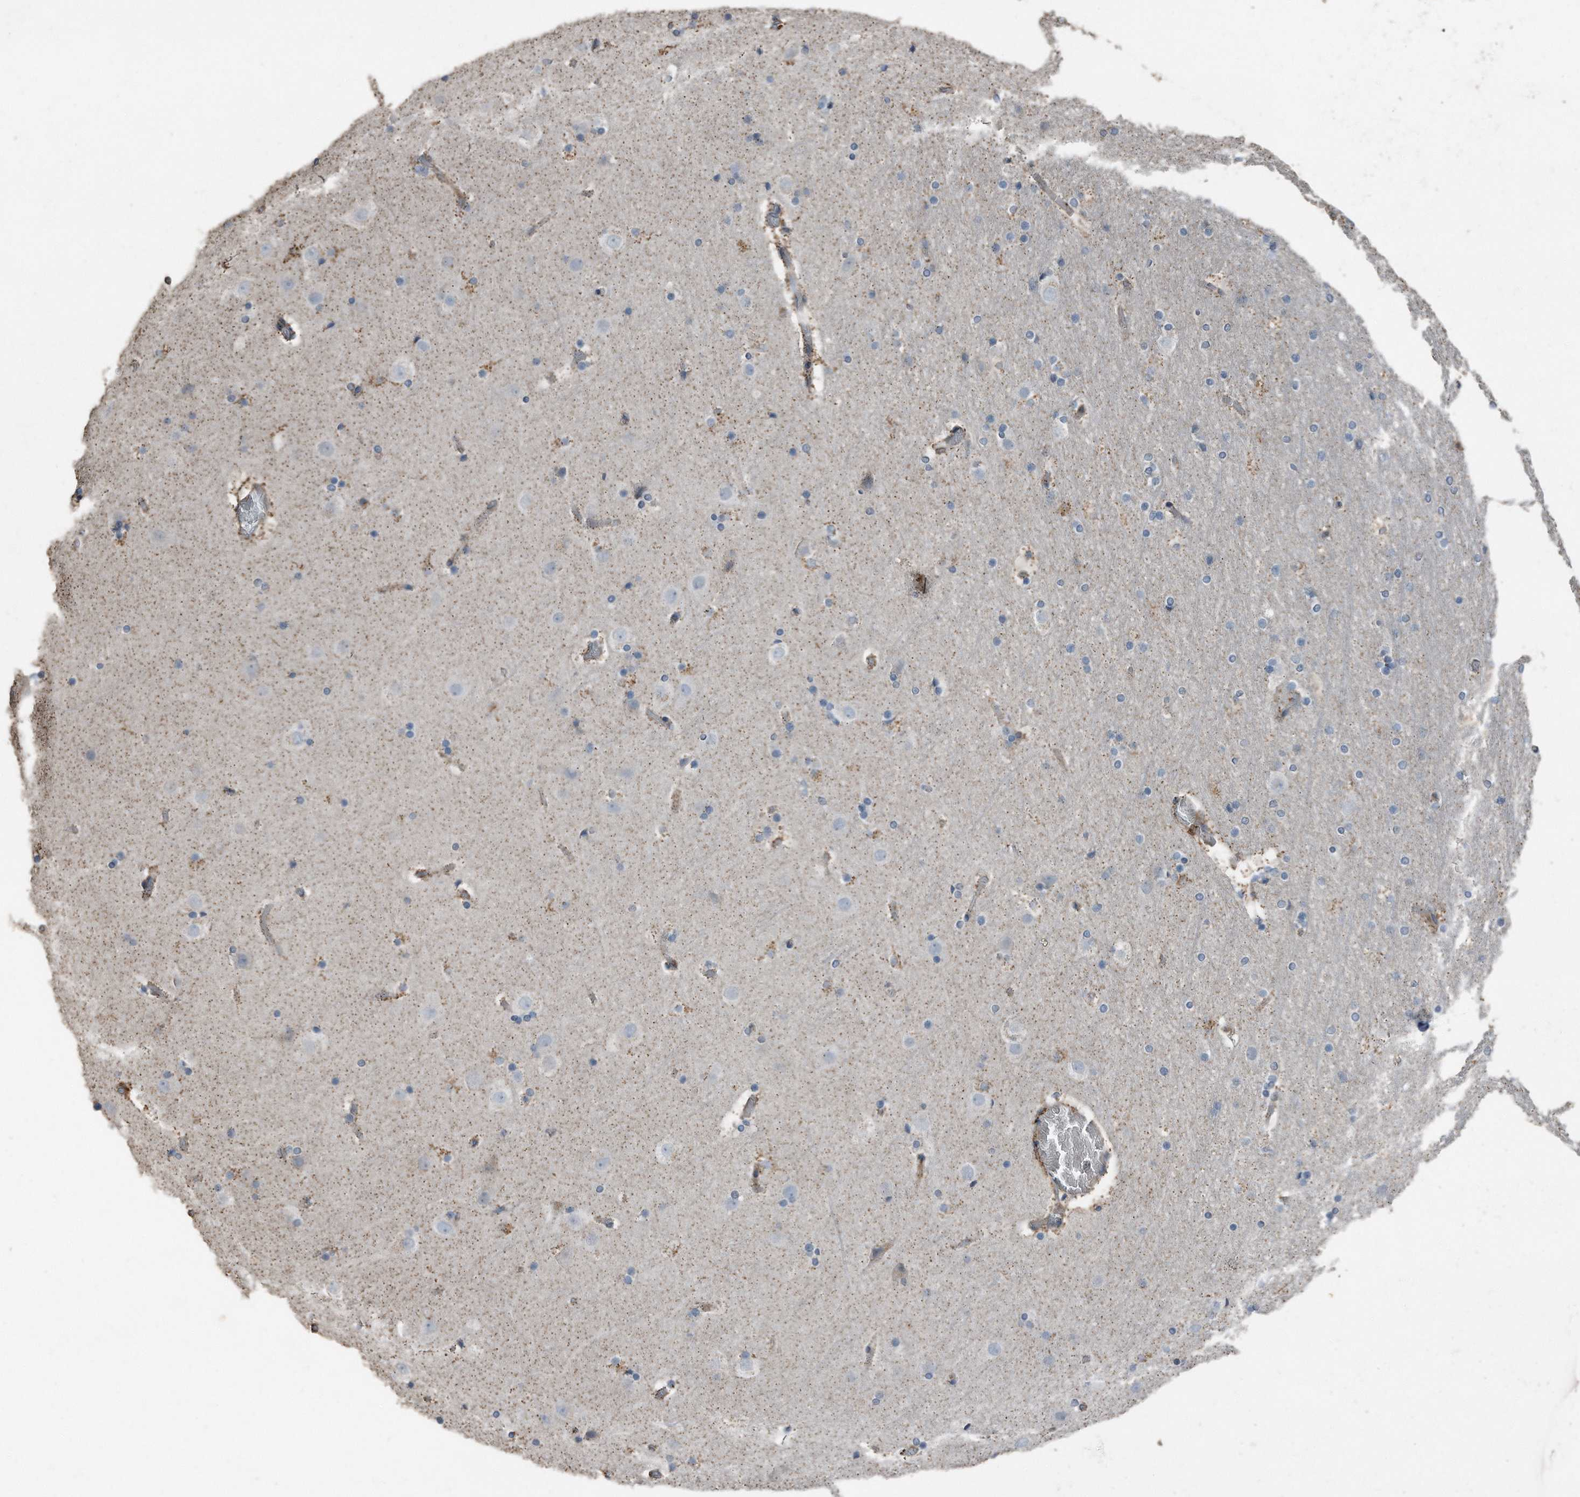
{"staining": {"intensity": "moderate", "quantity": "25%-75%", "location": "cytoplasmic/membranous"}, "tissue": "cerebral cortex", "cell_type": "Endothelial cells", "image_type": "normal", "snomed": [{"axis": "morphology", "description": "Normal tissue, NOS"}, {"axis": "topography", "description": "Cerebral cortex"}], "caption": "This micrograph demonstrates IHC staining of unremarkable cerebral cortex, with medium moderate cytoplasmic/membranous positivity in approximately 25%-75% of endothelial cells.", "gene": "C9", "patient": {"sex": "male", "age": 57}}